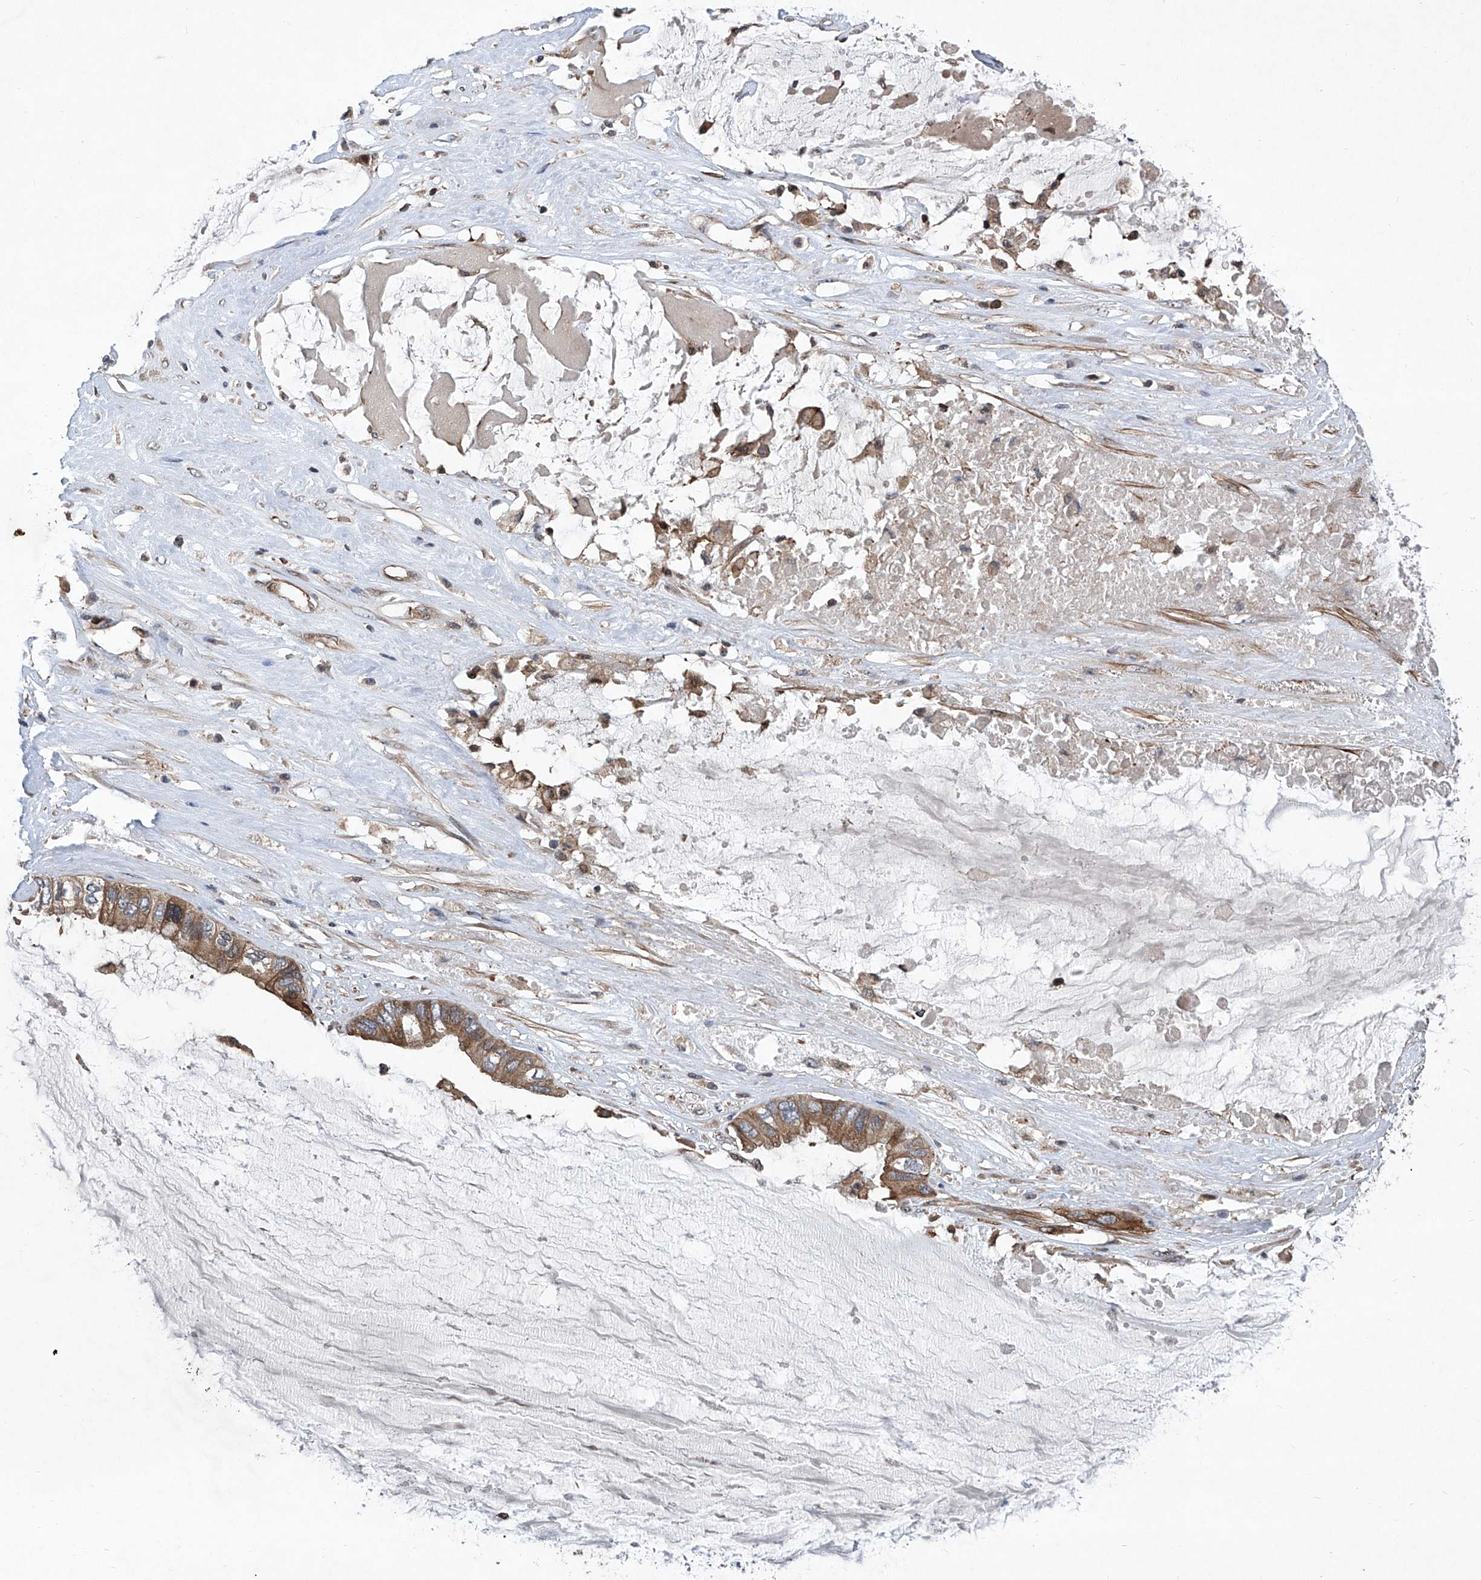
{"staining": {"intensity": "weak", "quantity": ">75%", "location": "cytoplasmic/membranous,nuclear"}, "tissue": "ovarian cancer", "cell_type": "Tumor cells", "image_type": "cancer", "snomed": [{"axis": "morphology", "description": "Cystadenocarcinoma, mucinous, NOS"}, {"axis": "topography", "description": "Ovary"}], "caption": "Tumor cells demonstrate low levels of weak cytoplasmic/membranous and nuclear positivity in about >75% of cells in mucinous cystadenocarcinoma (ovarian).", "gene": "NT5C3A", "patient": {"sex": "female", "age": 80}}